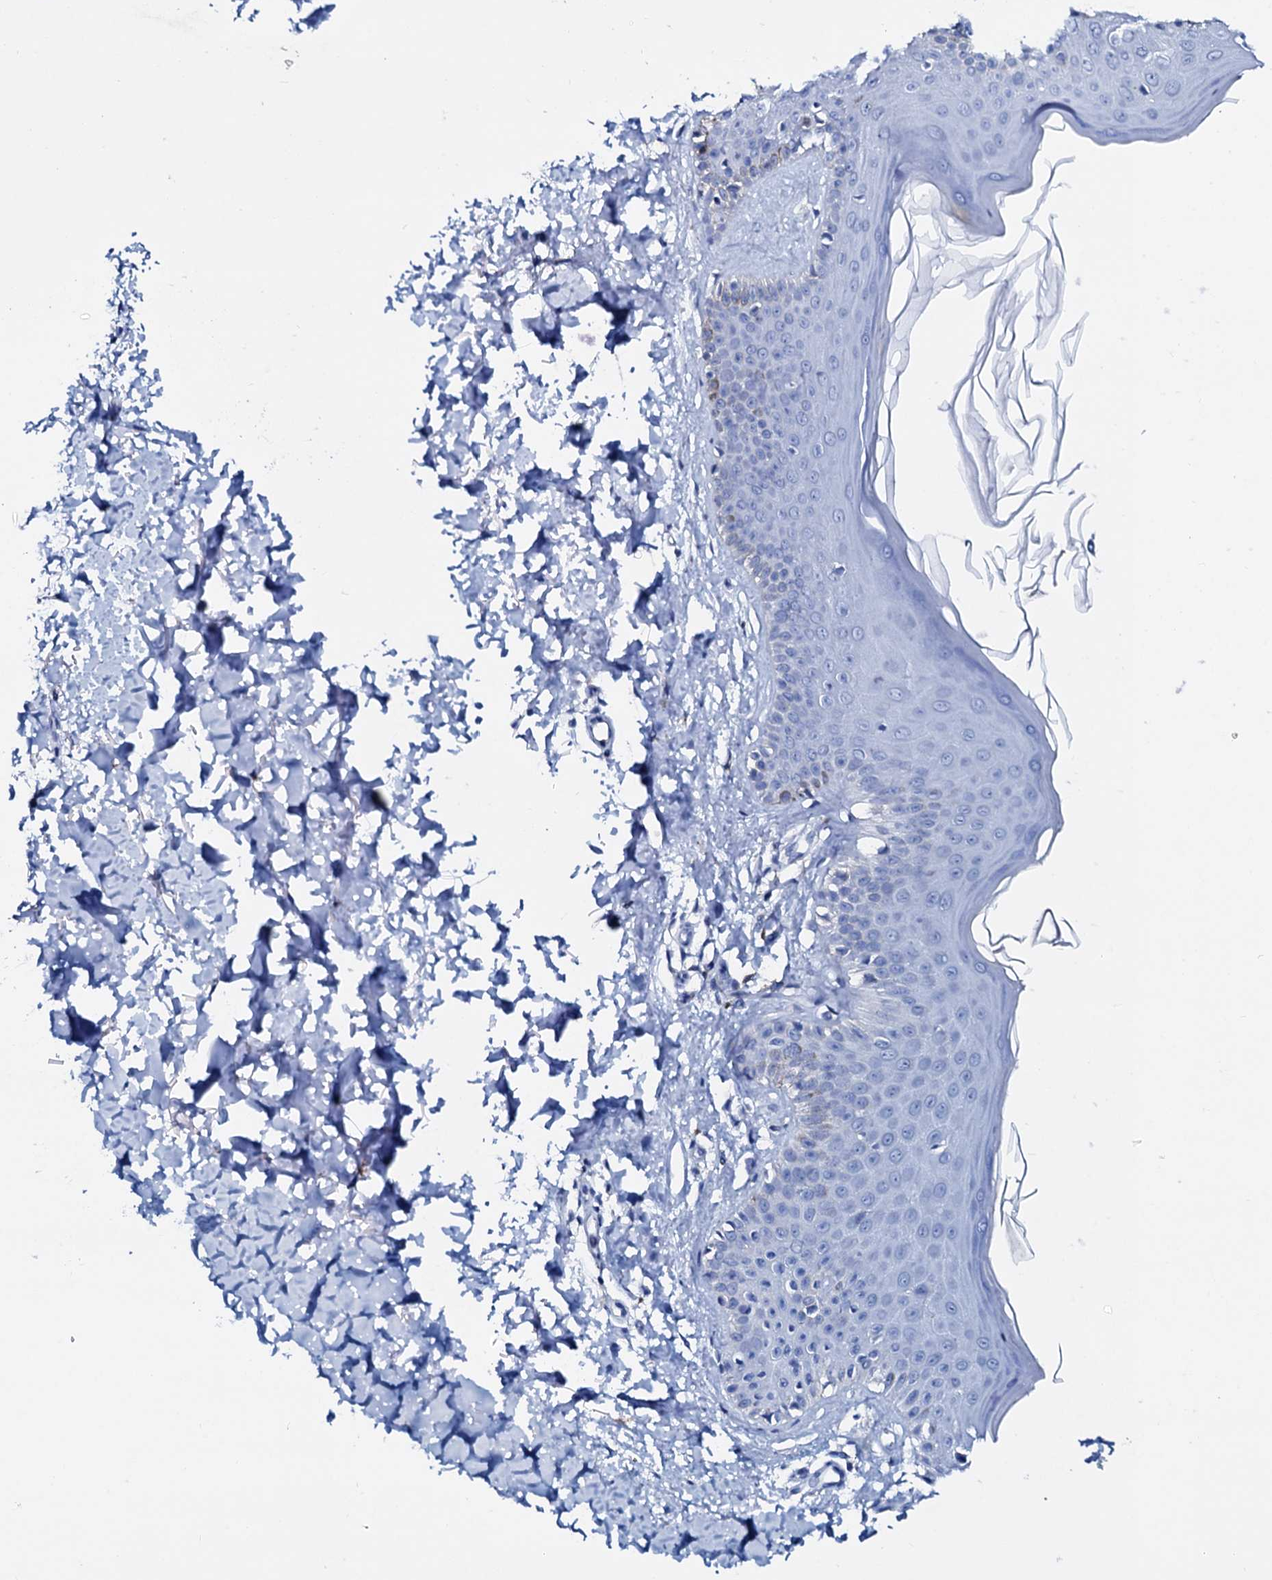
{"staining": {"intensity": "negative", "quantity": "none", "location": "none"}, "tissue": "skin", "cell_type": "Fibroblasts", "image_type": "normal", "snomed": [{"axis": "morphology", "description": "Normal tissue, NOS"}, {"axis": "topography", "description": "Skin"}], "caption": "High magnification brightfield microscopy of benign skin stained with DAB (brown) and counterstained with hematoxylin (blue): fibroblasts show no significant staining. (DAB immunohistochemistry visualized using brightfield microscopy, high magnification).", "gene": "AMER2", "patient": {"sex": "male", "age": 52}}